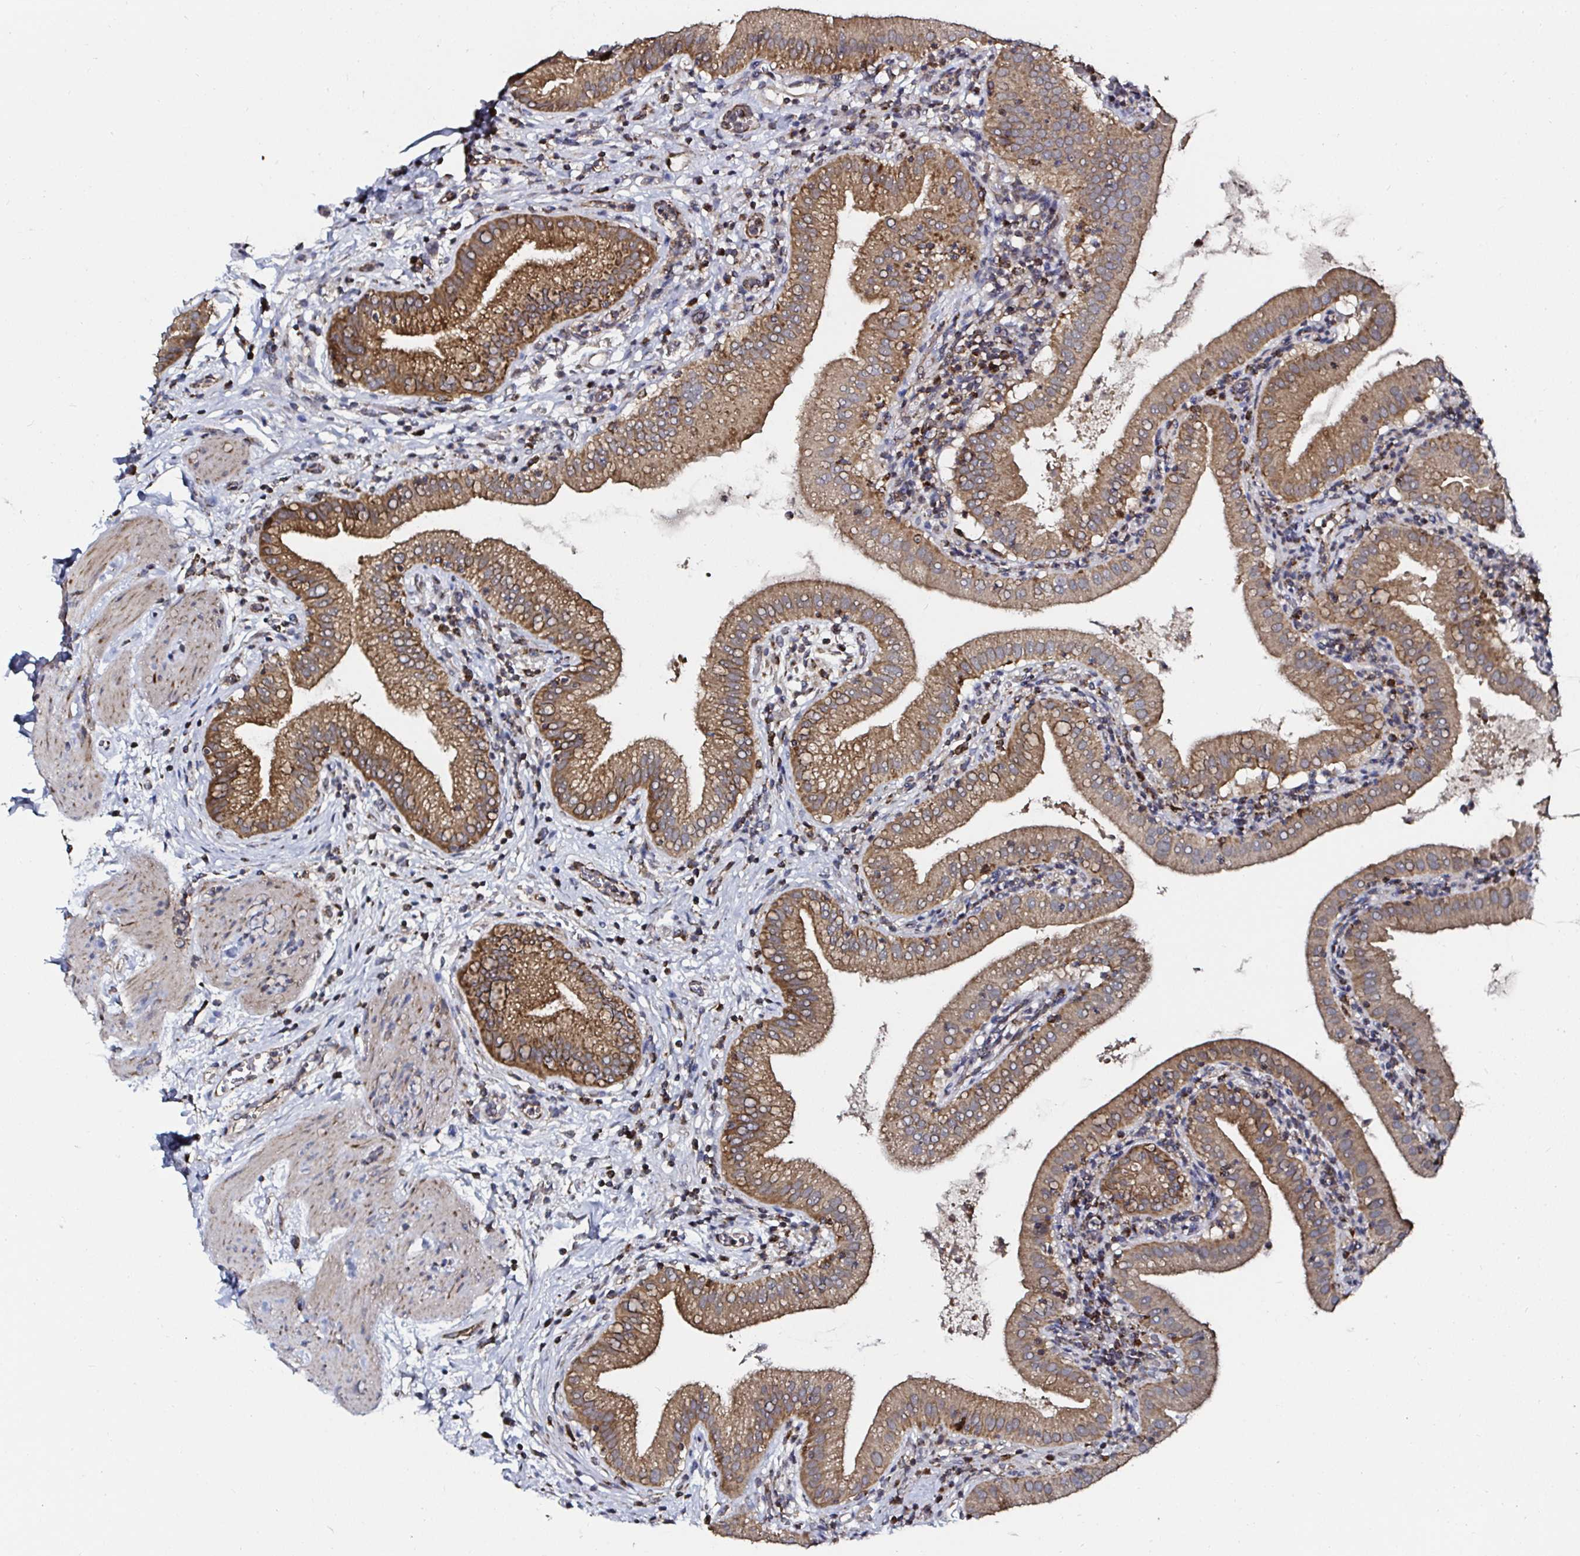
{"staining": {"intensity": "moderate", "quantity": ">75%", "location": "cytoplasmic/membranous"}, "tissue": "gallbladder", "cell_type": "Glandular cells", "image_type": "normal", "snomed": [{"axis": "morphology", "description": "Normal tissue, NOS"}, {"axis": "topography", "description": "Gallbladder"}], "caption": "Protein staining of normal gallbladder shows moderate cytoplasmic/membranous expression in about >75% of glandular cells. The protein of interest is stained brown, and the nuclei are stained in blue (DAB (3,3'-diaminobenzidine) IHC with brightfield microscopy, high magnification).", "gene": "ATAD3A", "patient": {"sex": "female", "age": 65}}